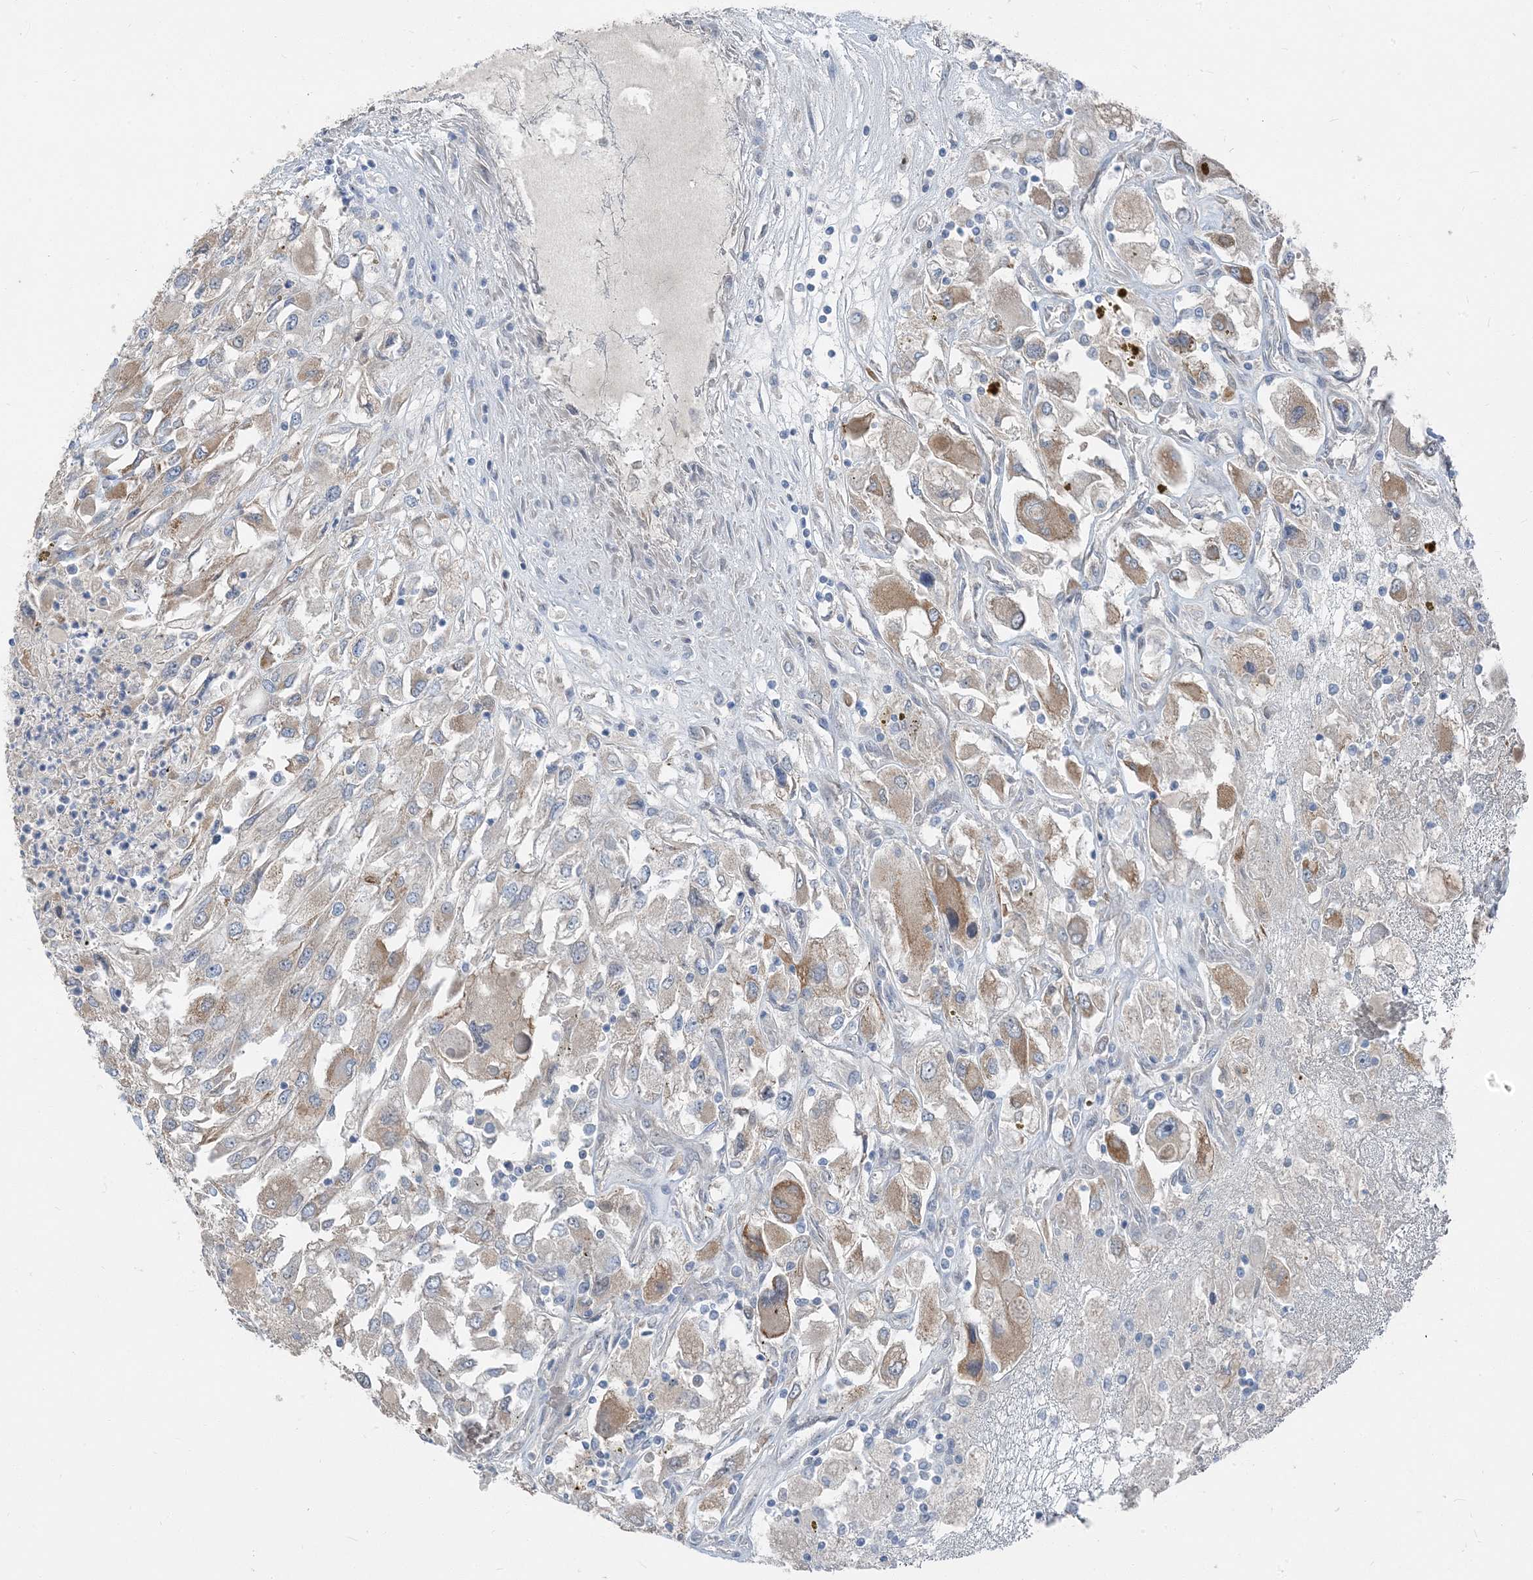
{"staining": {"intensity": "moderate", "quantity": "<25%", "location": "cytoplasmic/membranous"}, "tissue": "renal cancer", "cell_type": "Tumor cells", "image_type": "cancer", "snomed": [{"axis": "morphology", "description": "Adenocarcinoma, NOS"}, {"axis": "topography", "description": "Kidney"}], "caption": "A low amount of moderate cytoplasmic/membranous expression is appreciated in about <25% of tumor cells in renal adenocarcinoma tissue. The staining was performed using DAB to visualize the protein expression in brown, while the nuclei were stained in blue with hematoxylin (Magnification: 20x).", "gene": "NCOA7", "patient": {"sex": "female", "age": 52}}